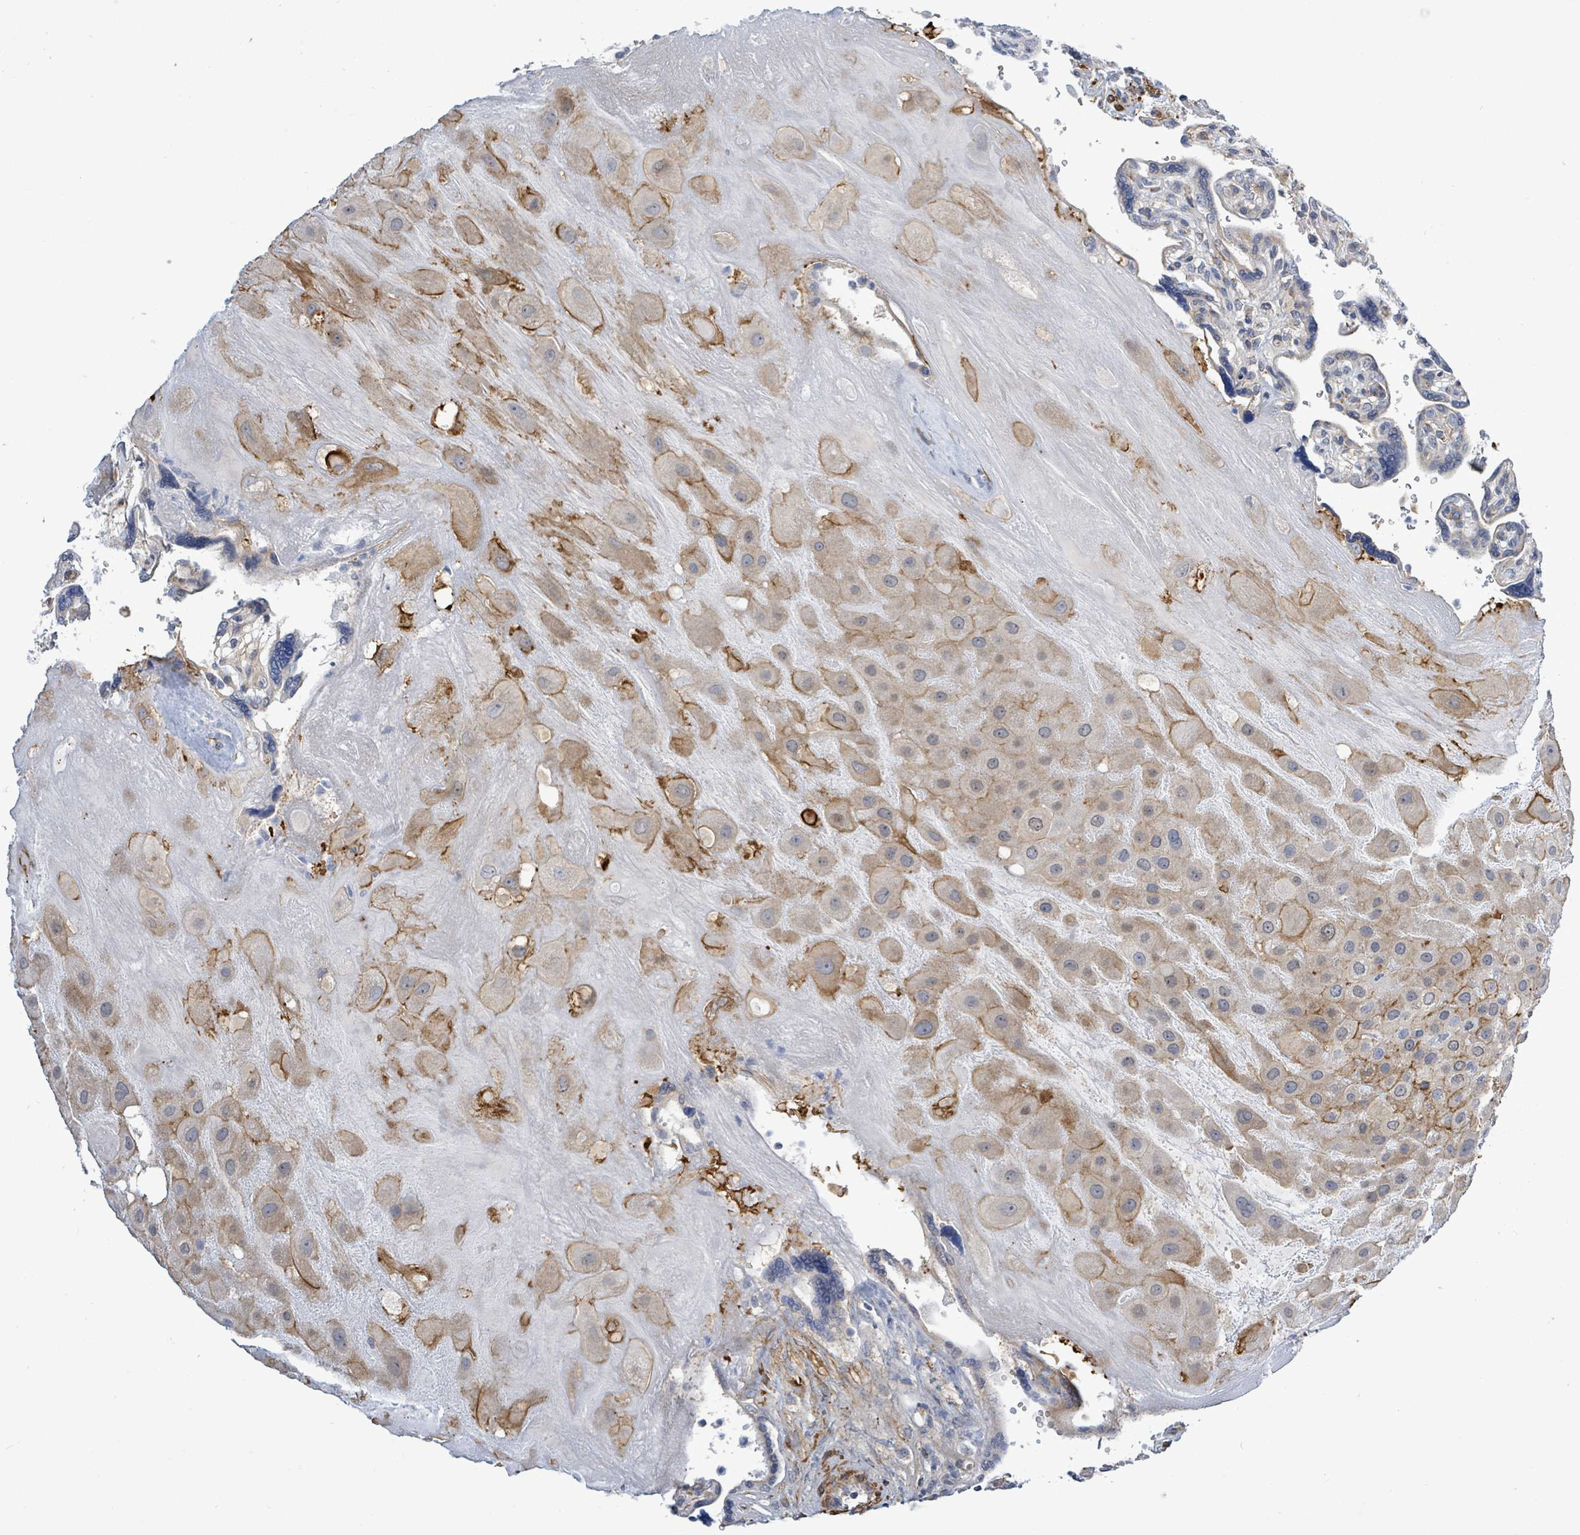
{"staining": {"intensity": "negative", "quantity": "none", "location": "none"}, "tissue": "placenta", "cell_type": "Decidual cells", "image_type": "normal", "snomed": [{"axis": "morphology", "description": "Normal tissue, NOS"}, {"axis": "topography", "description": "Placenta"}], "caption": "Placenta stained for a protein using IHC displays no positivity decidual cells.", "gene": "DMRTC1B", "patient": {"sex": "female", "age": 39}}